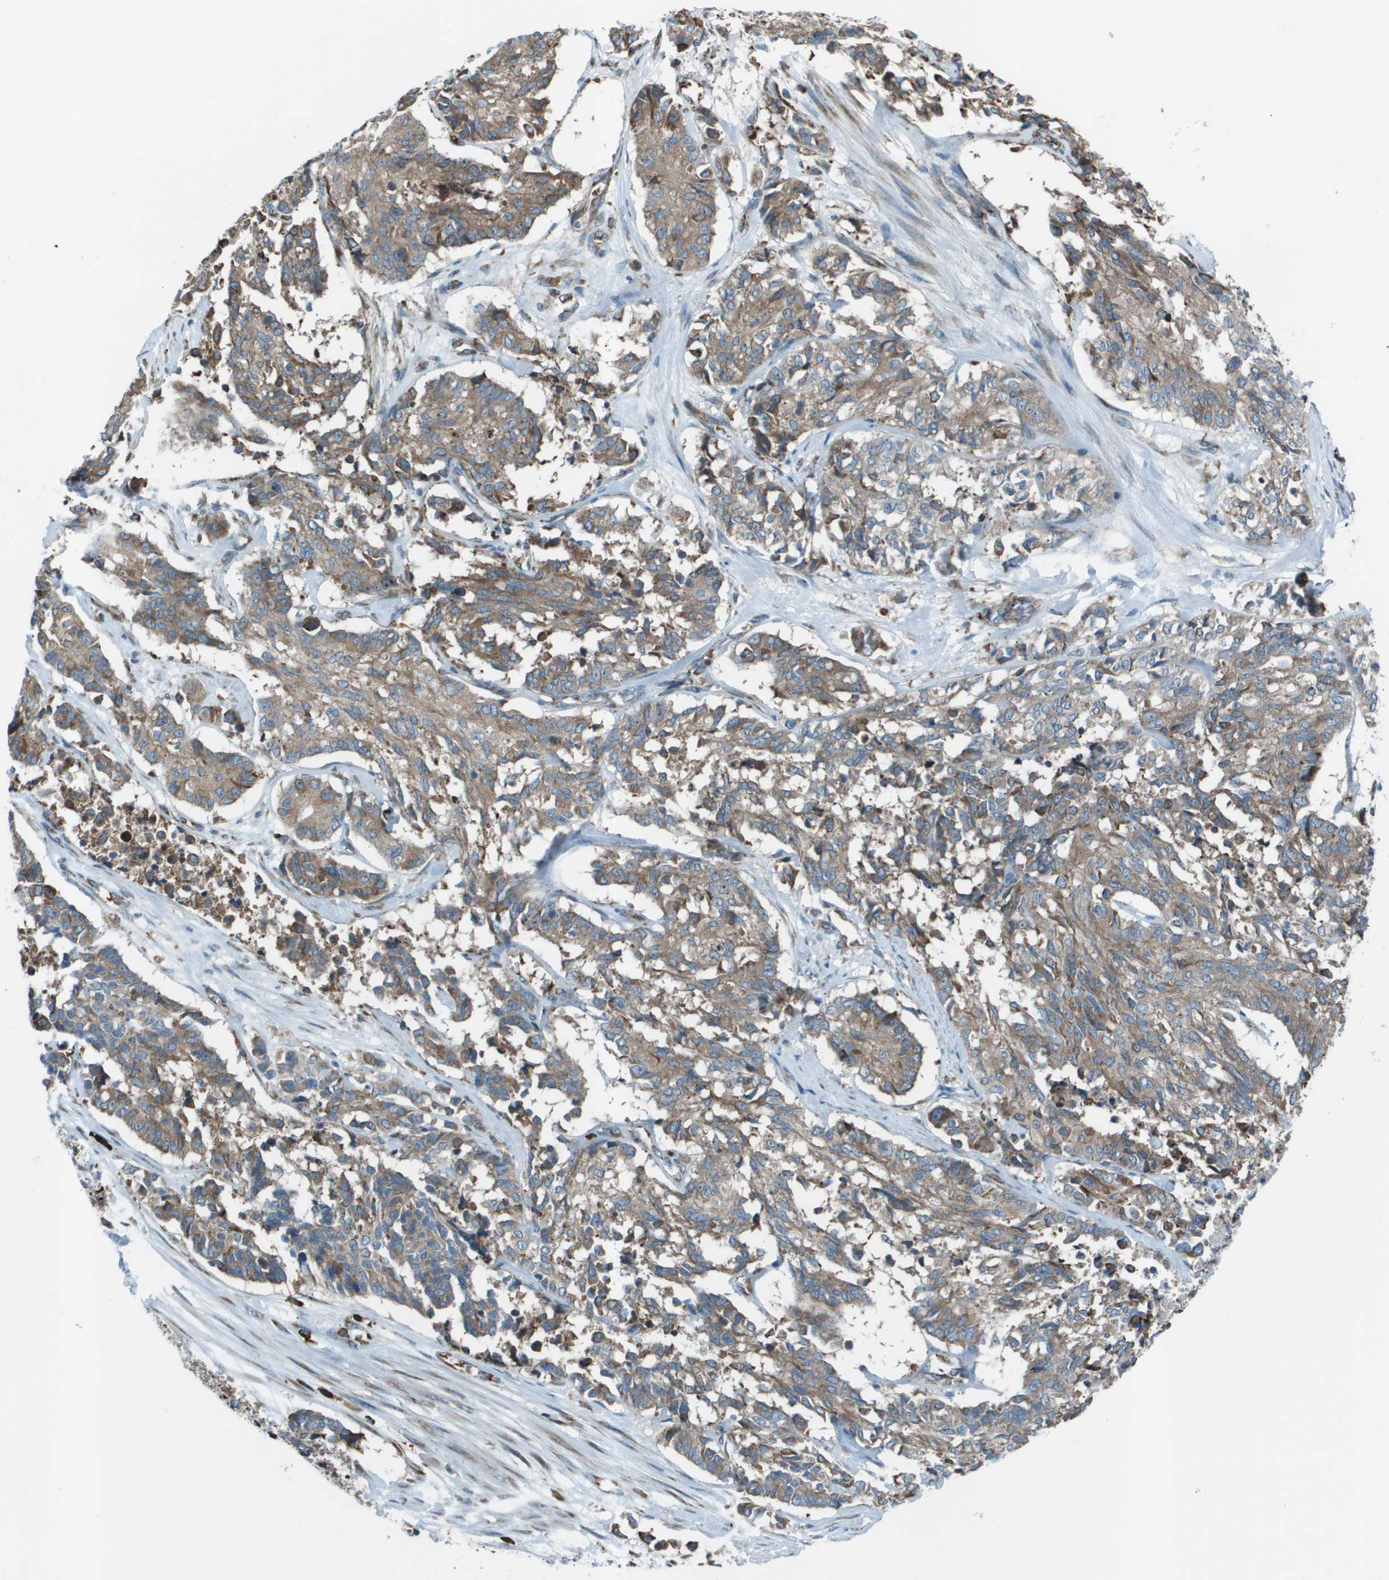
{"staining": {"intensity": "moderate", "quantity": "25%-75%", "location": "cytoplasmic/membranous"}, "tissue": "cervical cancer", "cell_type": "Tumor cells", "image_type": "cancer", "snomed": [{"axis": "morphology", "description": "Squamous cell carcinoma, NOS"}, {"axis": "topography", "description": "Cervix"}], "caption": "Protein staining of cervical cancer (squamous cell carcinoma) tissue displays moderate cytoplasmic/membranous expression in about 25%-75% of tumor cells.", "gene": "UTS2", "patient": {"sex": "female", "age": 35}}